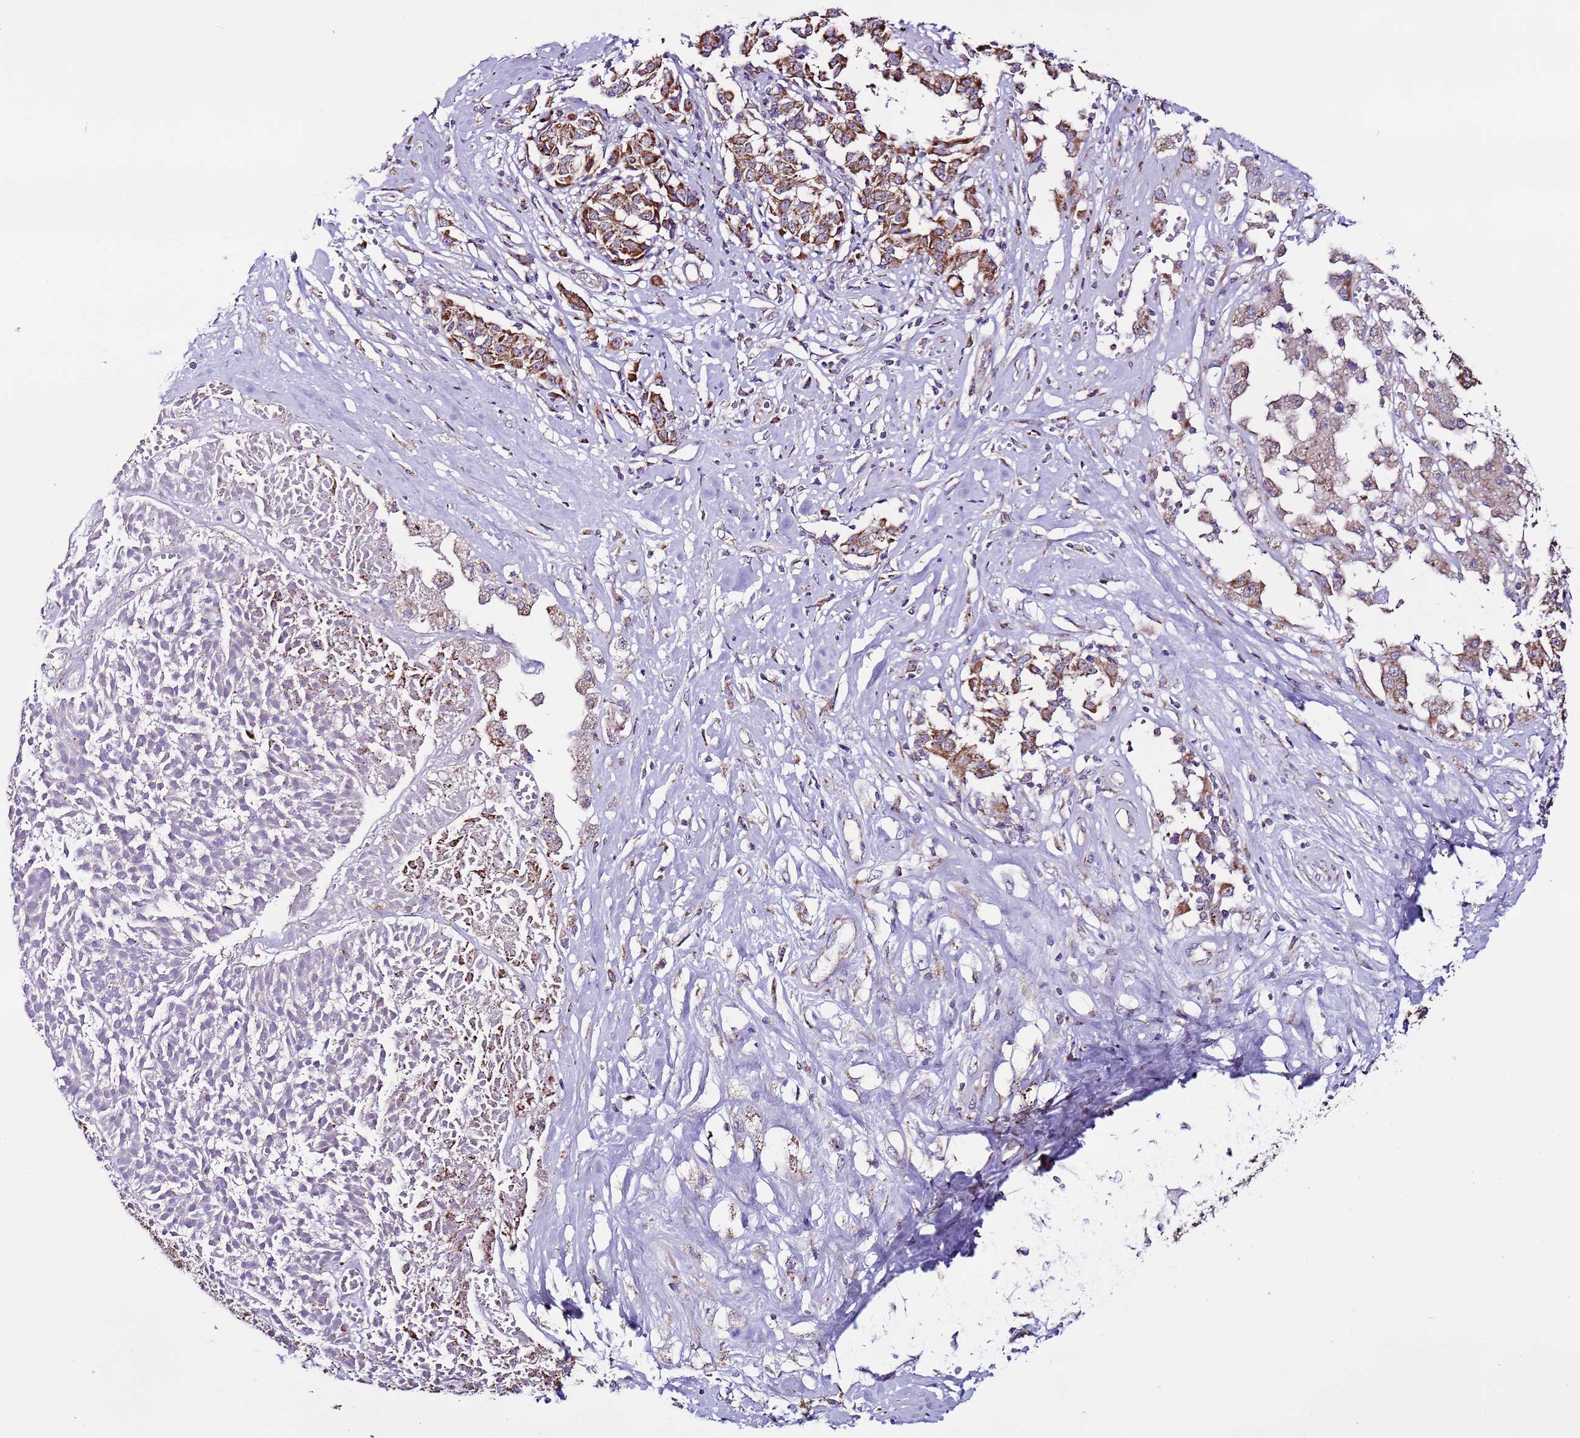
{"staining": {"intensity": "moderate", "quantity": ">75%", "location": "cytoplasmic/membranous"}, "tissue": "melanoma", "cell_type": "Tumor cells", "image_type": "cancer", "snomed": [{"axis": "morphology", "description": "Malignant melanoma, NOS"}, {"axis": "topography", "description": "Skin"}], "caption": "About >75% of tumor cells in human melanoma exhibit moderate cytoplasmic/membranous protein staining as visualized by brown immunohistochemical staining.", "gene": "UEVLD", "patient": {"sex": "female", "age": 72}}